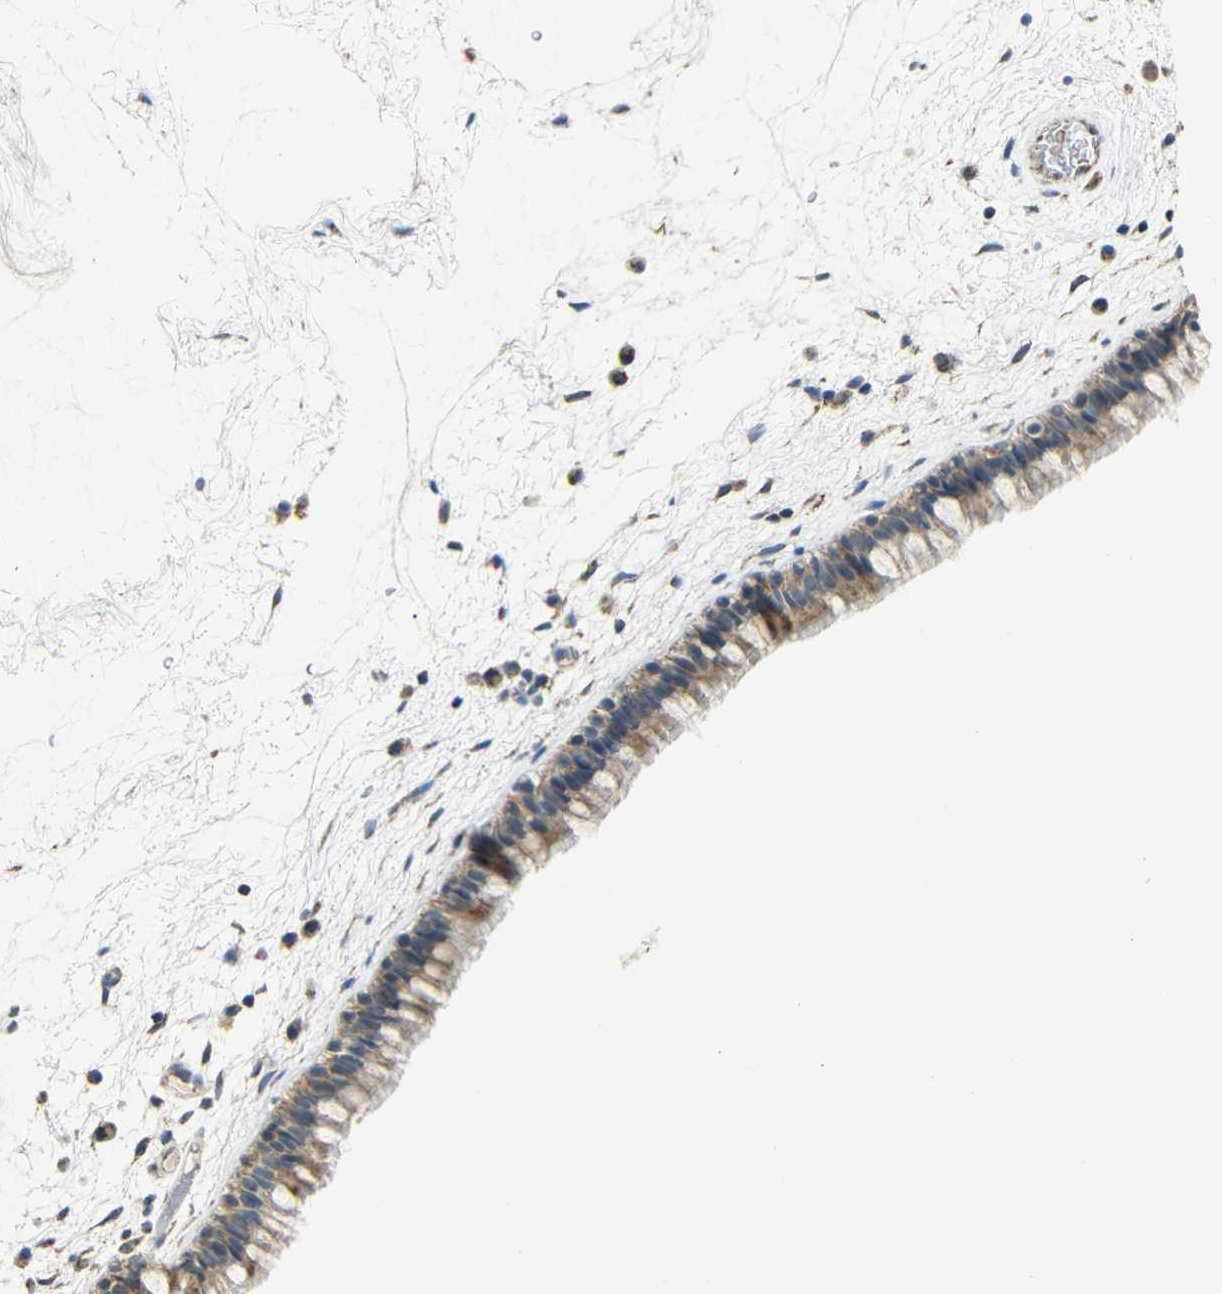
{"staining": {"intensity": "moderate", "quantity": ">75%", "location": "cytoplasmic/membranous"}, "tissue": "nasopharynx", "cell_type": "Respiratory epithelial cells", "image_type": "normal", "snomed": [{"axis": "morphology", "description": "Normal tissue, NOS"}, {"axis": "morphology", "description": "Inflammation, NOS"}, {"axis": "topography", "description": "Nasopharynx"}], "caption": "Immunohistochemistry micrograph of normal nasopharynx: human nasopharynx stained using IHC shows medium levels of moderate protein expression localized specifically in the cytoplasmic/membranous of respiratory epithelial cells, appearing as a cytoplasmic/membranous brown color.", "gene": "NR3C2", "patient": {"sex": "male", "age": 48}}